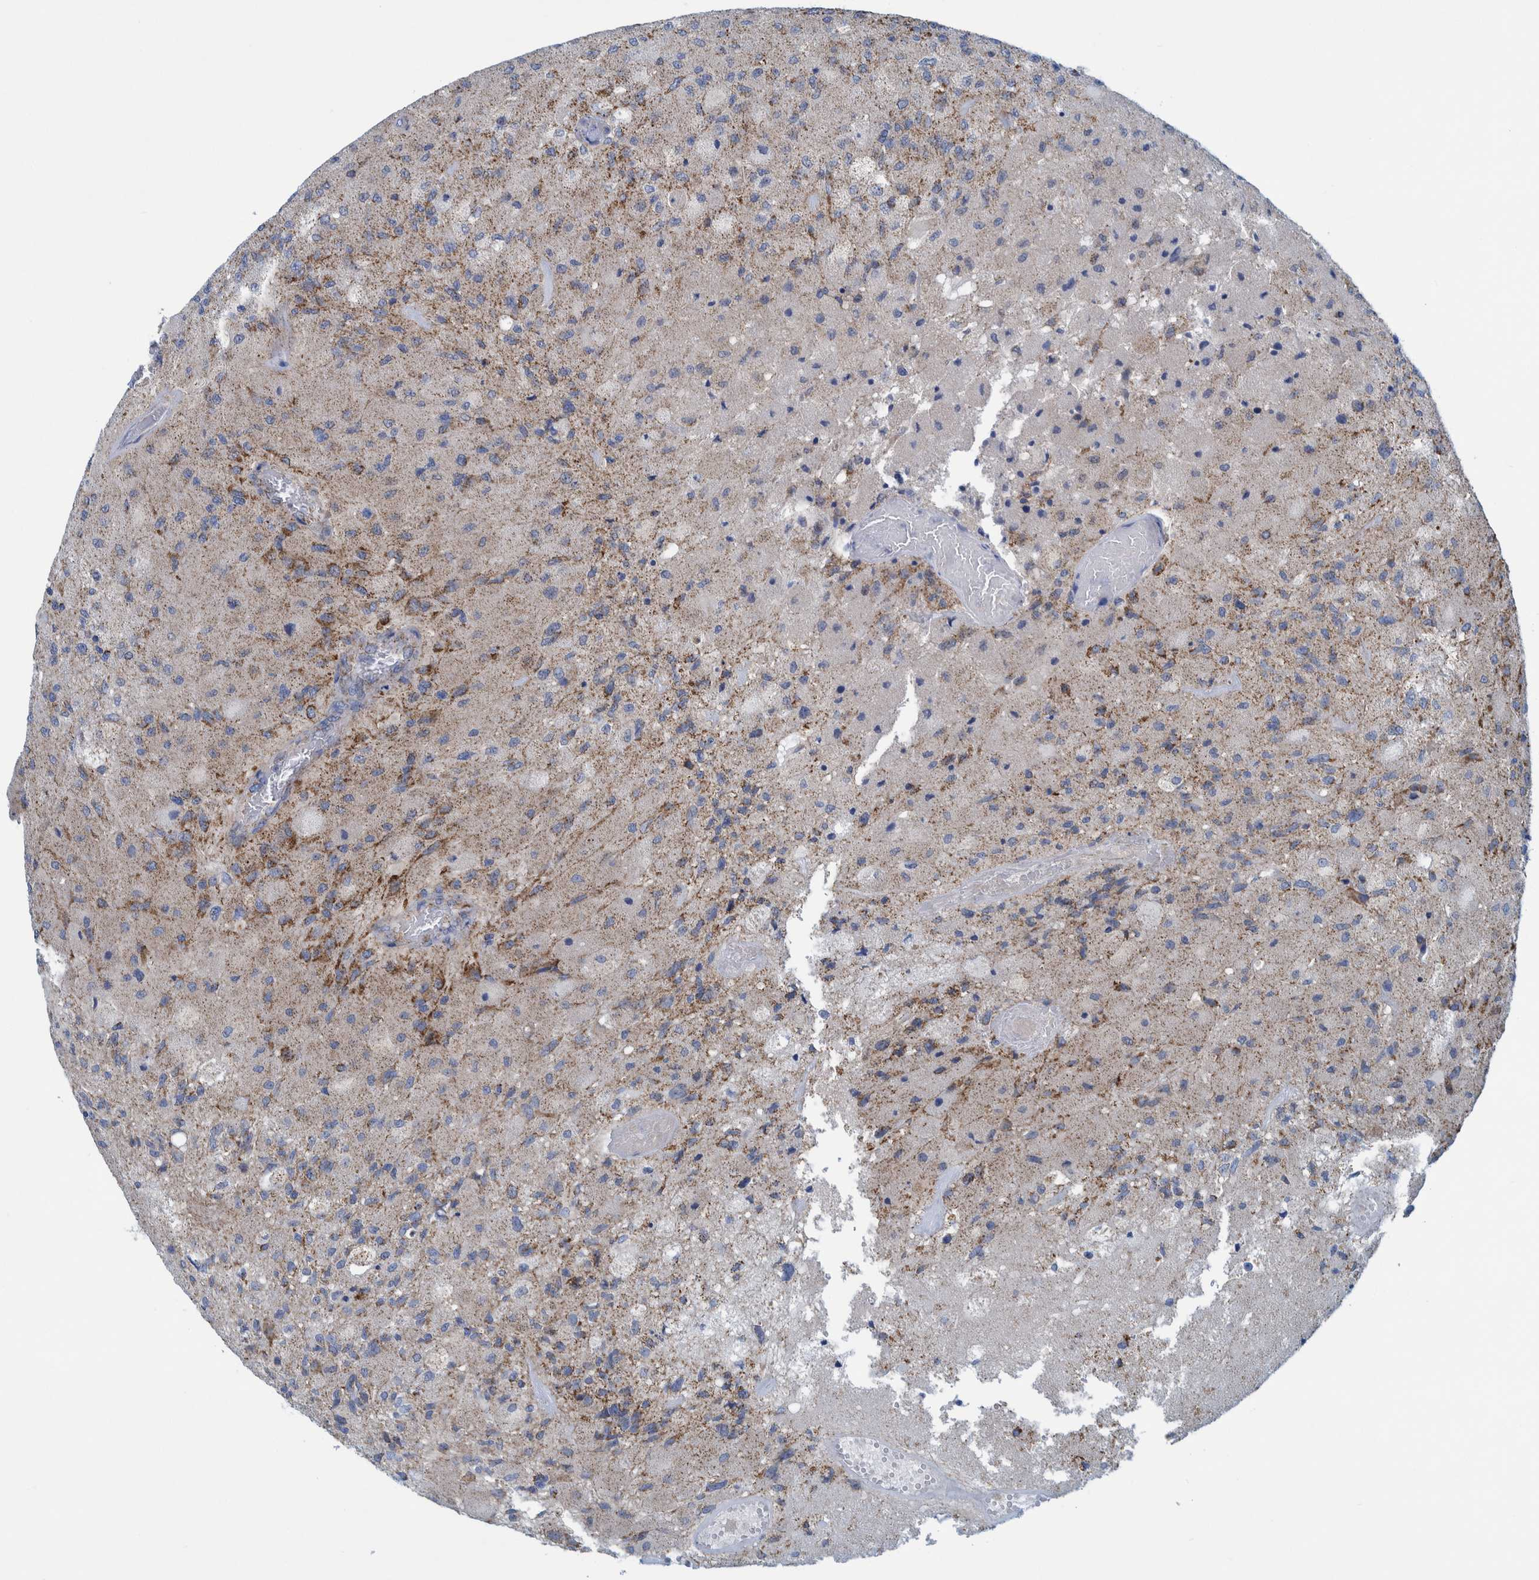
{"staining": {"intensity": "weak", "quantity": "<25%", "location": "cytoplasmic/membranous"}, "tissue": "glioma", "cell_type": "Tumor cells", "image_type": "cancer", "snomed": [{"axis": "morphology", "description": "Normal tissue, NOS"}, {"axis": "morphology", "description": "Glioma, malignant, High grade"}, {"axis": "topography", "description": "Cerebral cortex"}], "caption": "High magnification brightfield microscopy of glioma stained with DAB (3,3'-diaminobenzidine) (brown) and counterstained with hematoxylin (blue): tumor cells show no significant staining.", "gene": "MRPS7", "patient": {"sex": "male", "age": 77}}